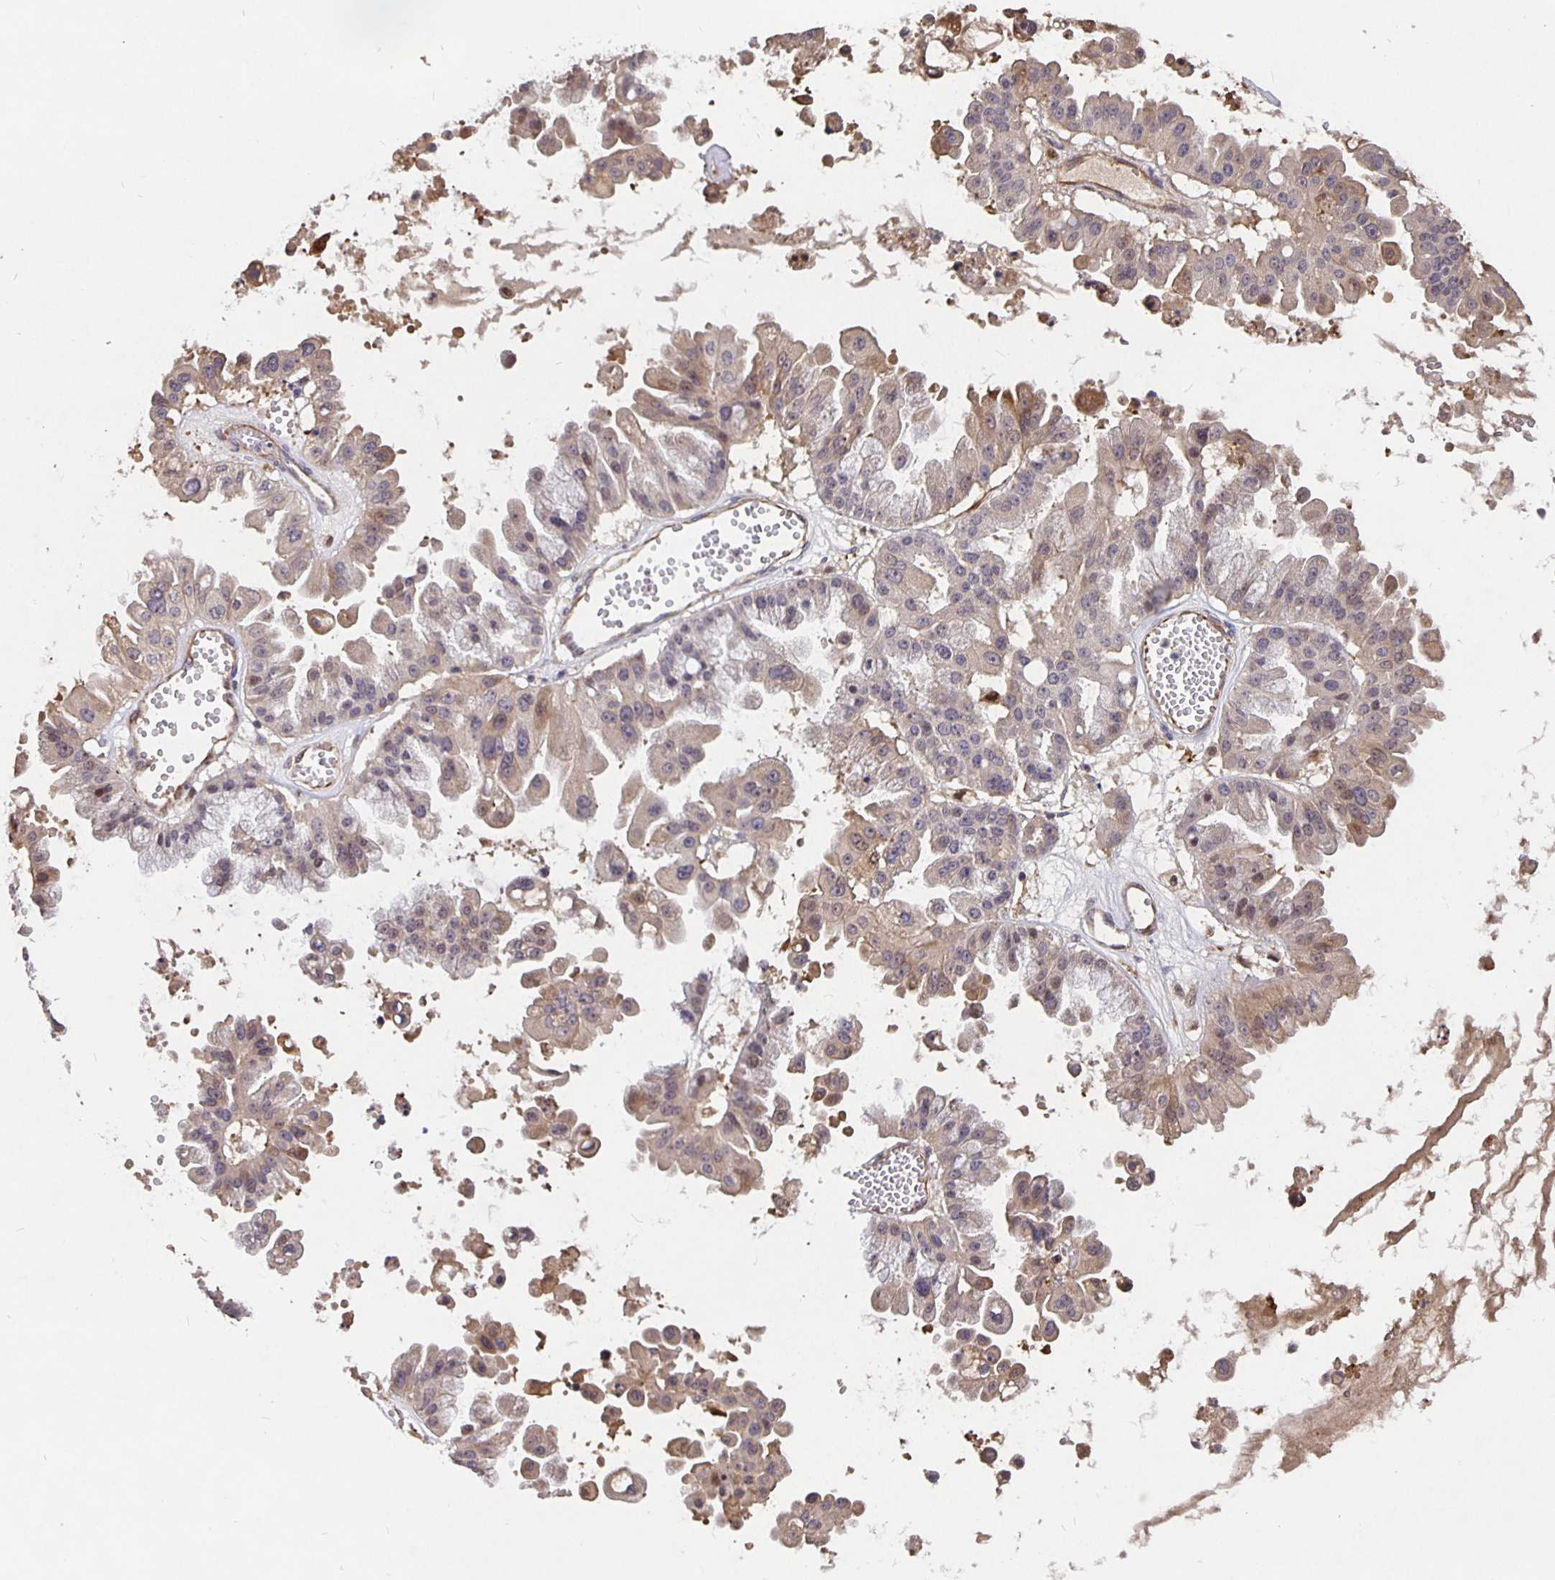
{"staining": {"intensity": "weak", "quantity": "25%-75%", "location": "cytoplasmic/membranous"}, "tissue": "ovarian cancer", "cell_type": "Tumor cells", "image_type": "cancer", "snomed": [{"axis": "morphology", "description": "Cystadenocarcinoma, serous, NOS"}, {"axis": "topography", "description": "Ovary"}], "caption": "This photomicrograph reveals ovarian cancer stained with IHC to label a protein in brown. The cytoplasmic/membranous of tumor cells show weak positivity for the protein. Nuclei are counter-stained blue.", "gene": "NOG", "patient": {"sex": "female", "age": 56}}